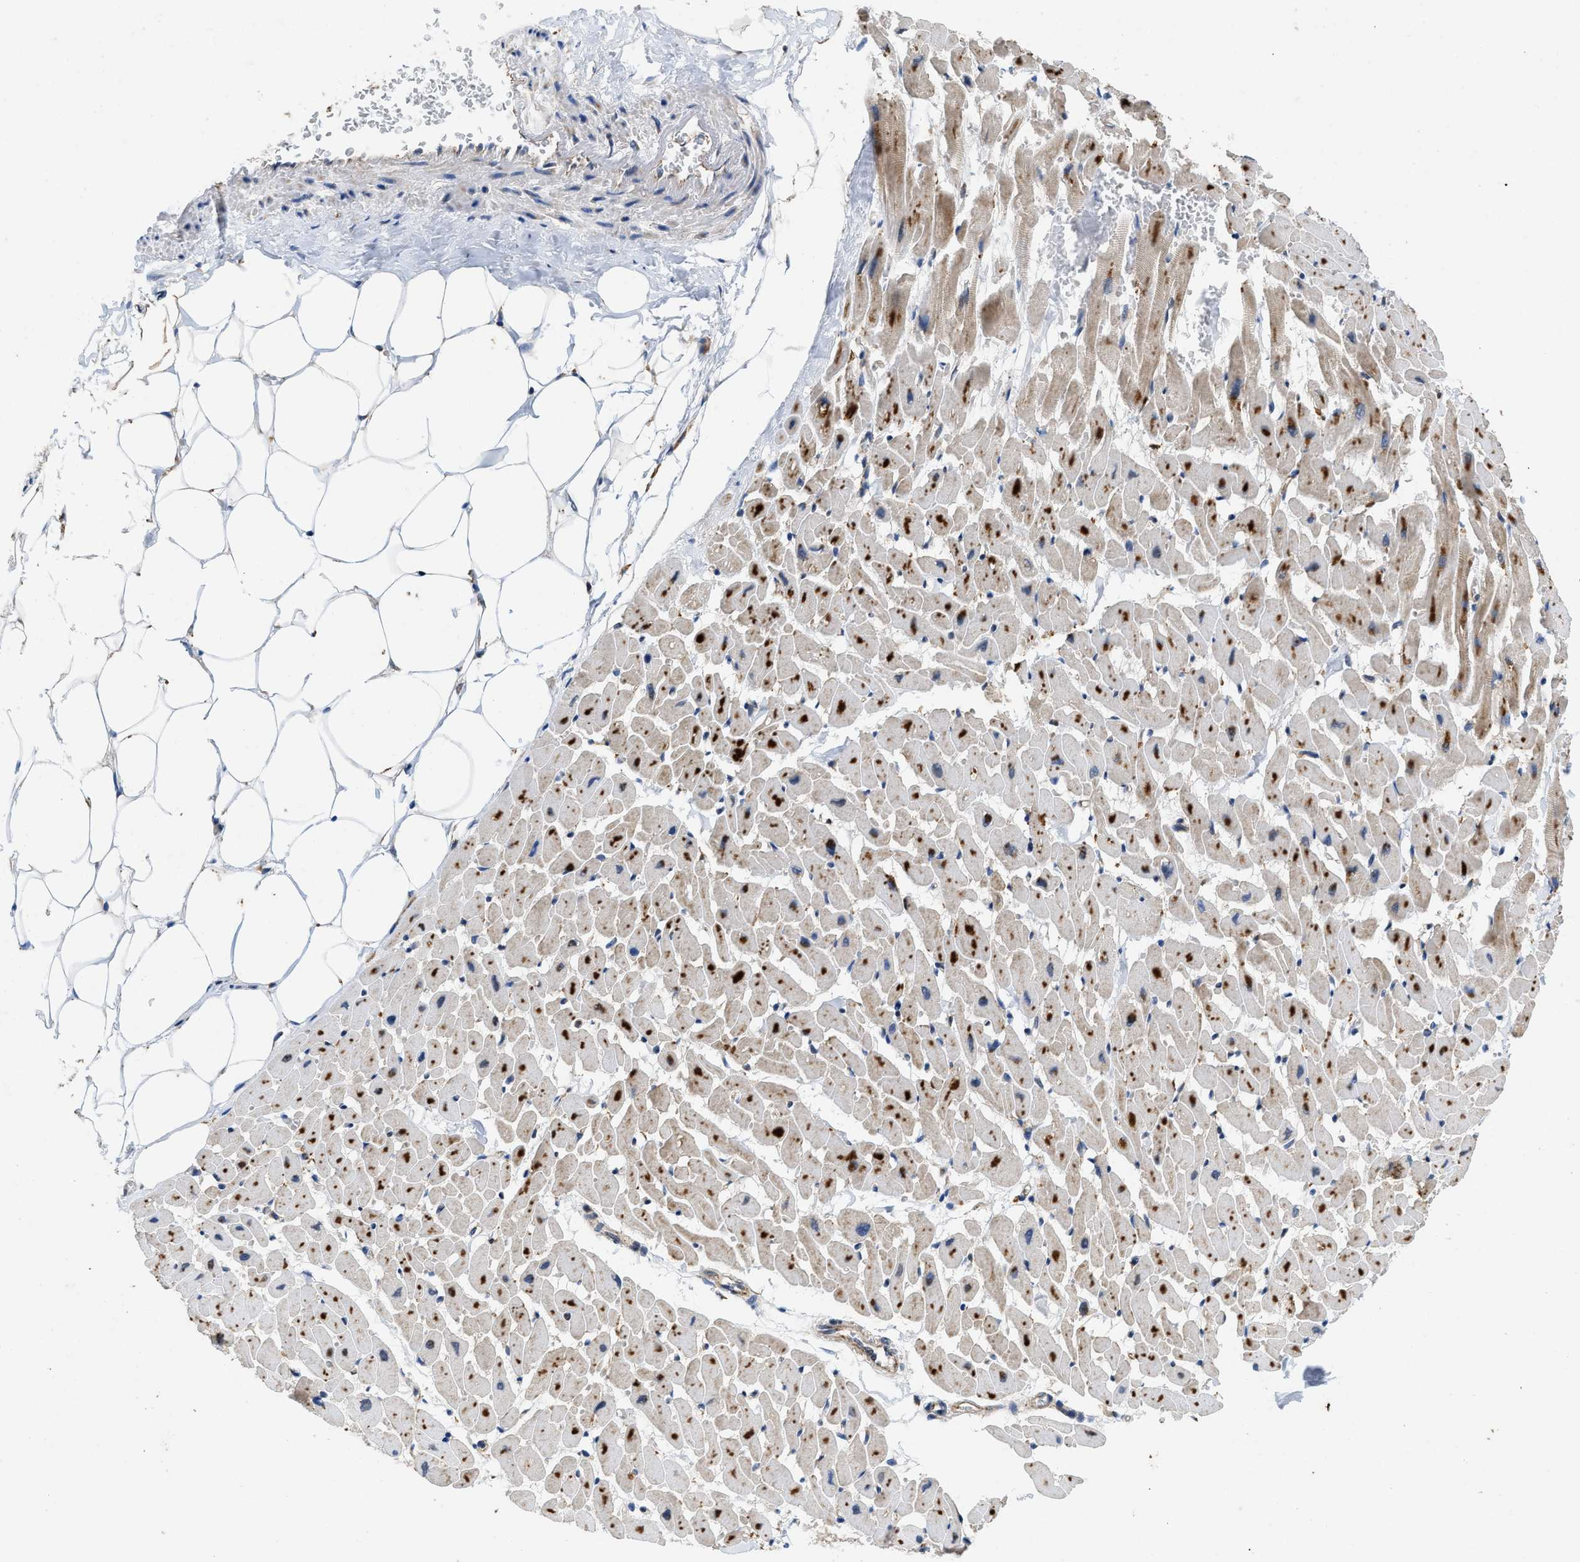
{"staining": {"intensity": "strong", "quantity": ">75%", "location": "cytoplasmic/membranous"}, "tissue": "heart muscle", "cell_type": "Cardiomyocytes", "image_type": "normal", "snomed": [{"axis": "morphology", "description": "Normal tissue, NOS"}, {"axis": "topography", "description": "Heart"}], "caption": "The image displays a brown stain indicating the presence of a protein in the cytoplasmic/membranous of cardiomyocytes in heart muscle.", "gene": "ENPP4", "patient": {"sex": "female", "age": 19}}